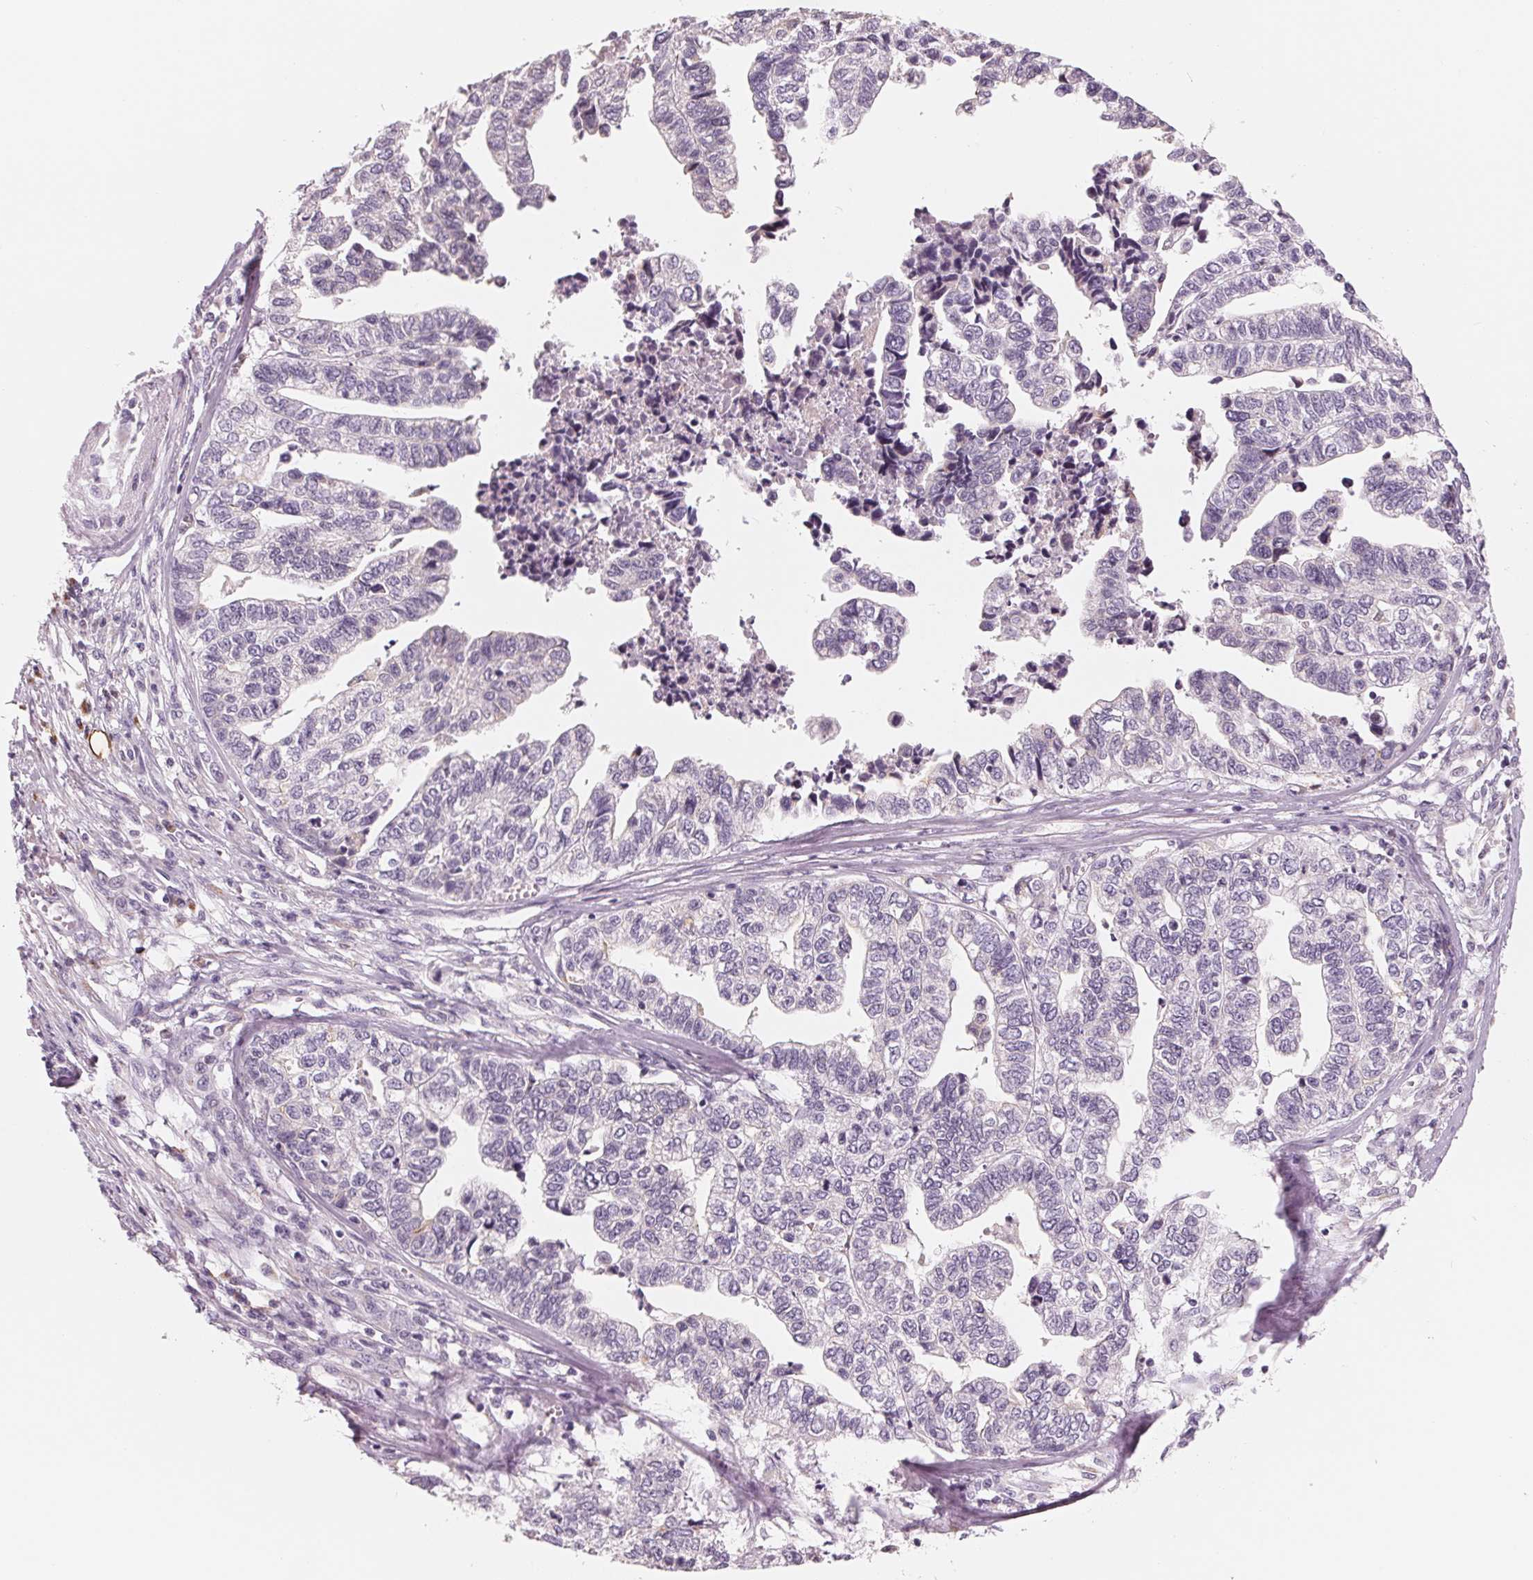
{"staining": {"intensity": "negative", "quantity": "none", "location": "none"}, "tissue": "stomach cancer", "cell_type": "Tumor cells", "image_type": "cancer", "snomed": [{"axis": "morphology", "description": "Adenocarcinoma, NOS"}, {"axis": "topography", "description": "Stomach, upper"}], "caption": "High power microscopy photomicrograph of an immunohistochemistry (IHC) image of stomach adenocarcinoma, revealing no significant staining in tumor cells.", "gene": "IL9R", "patient": {"sex": "female", "age": 67}}